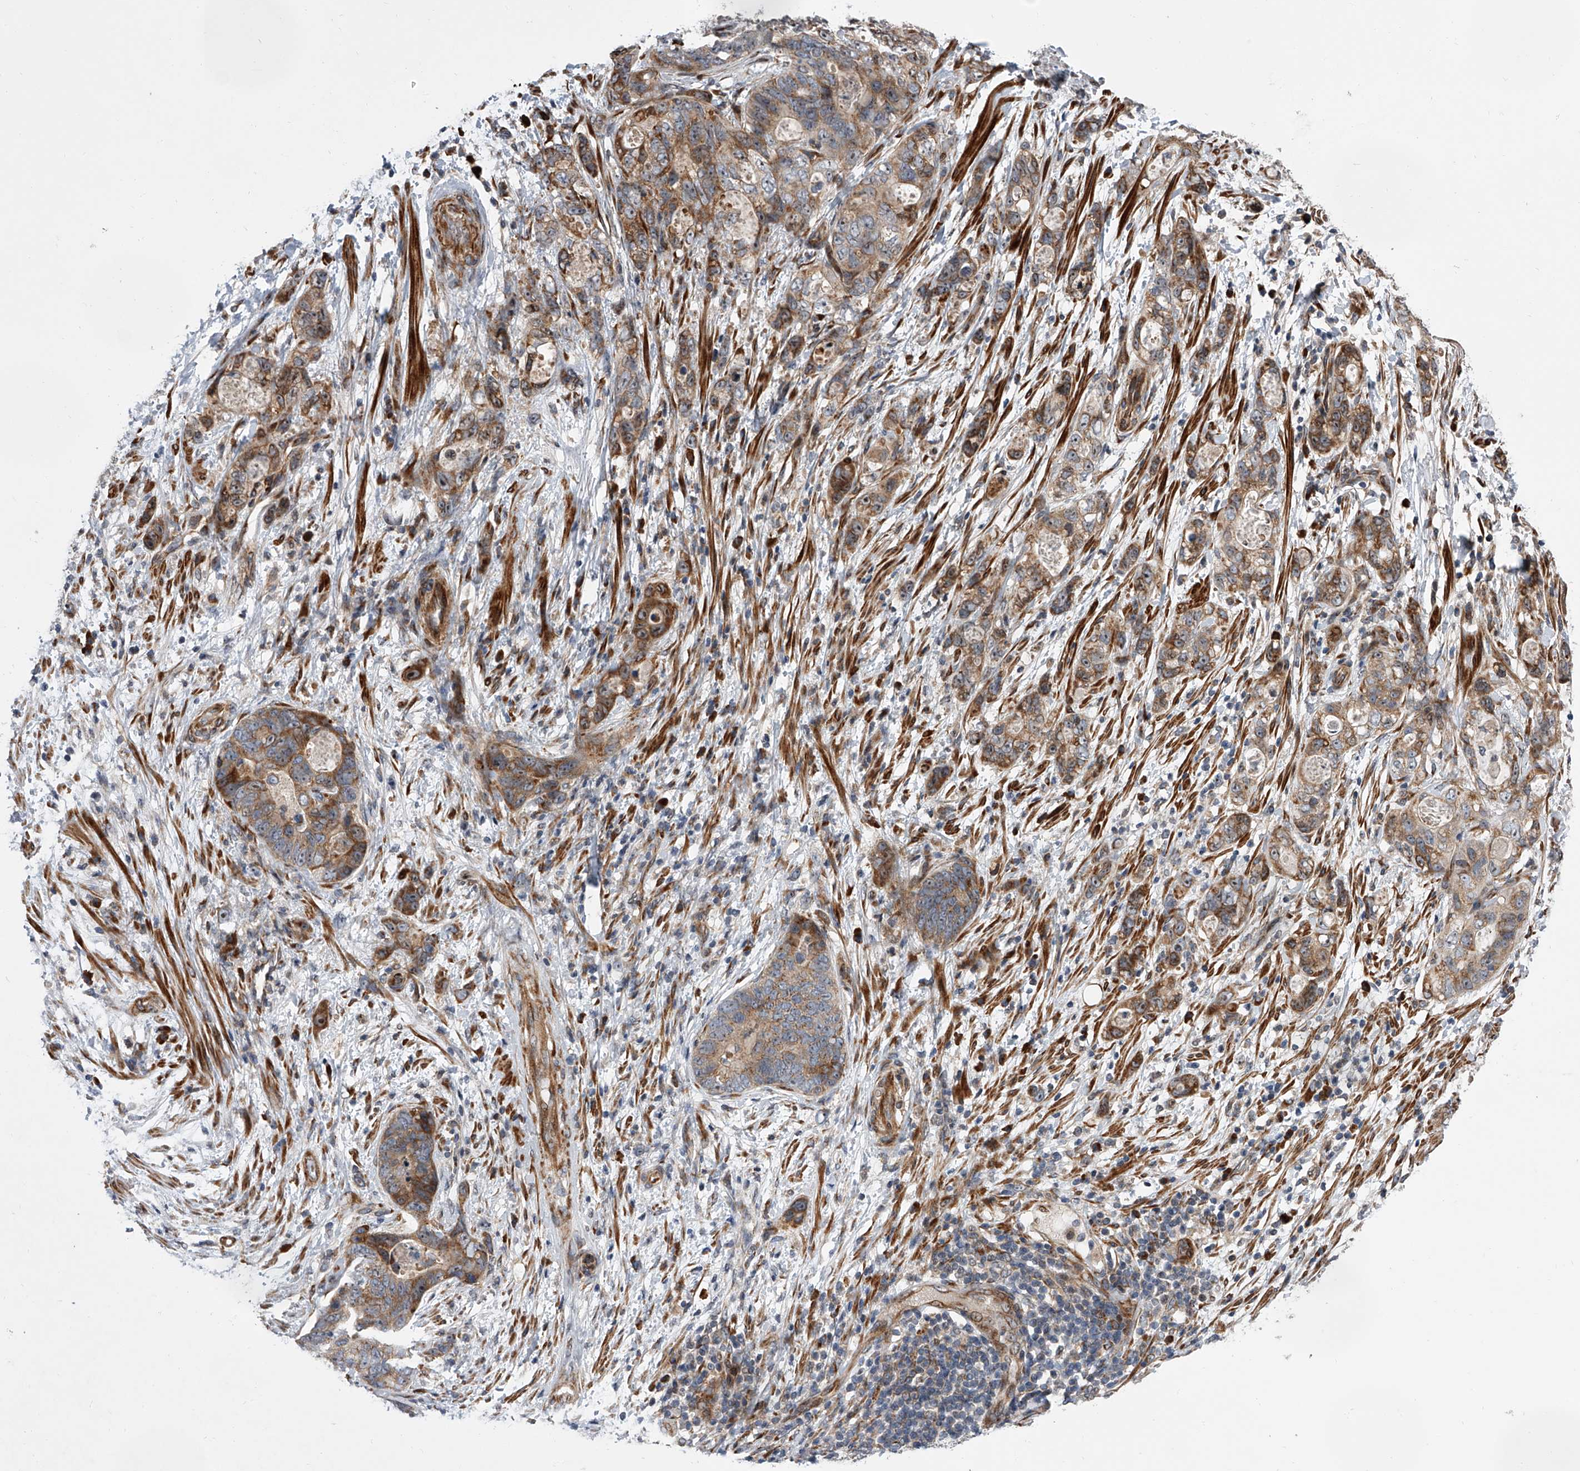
{"staining": {"intensity": "moderate", "quantity": "25%-75%", "location": "cytoplasmic/membranous"}, "tissue": "stomach cancer", "cell_type": "Tumor cells", "image_type": "cancer", "snomed": [{"axis": "morphology", "description": "Normal tissue, NOS"}, {"axis": "morphology", "description": "Adenocarcinoma, NOS"}, {"axis": "topography", "description": "Stomach"}], "caption": "This photomicrograph reveals adenocarcinoma (stomach) stained with IHC to label a protein in brown. The cytoplasmic/membranous of tumor cells show moderate positivity for the protein. Nuclei are counter-stained blue.", "gene": "DLGAP2", "patient": {"sex": "female", "age": 89}}